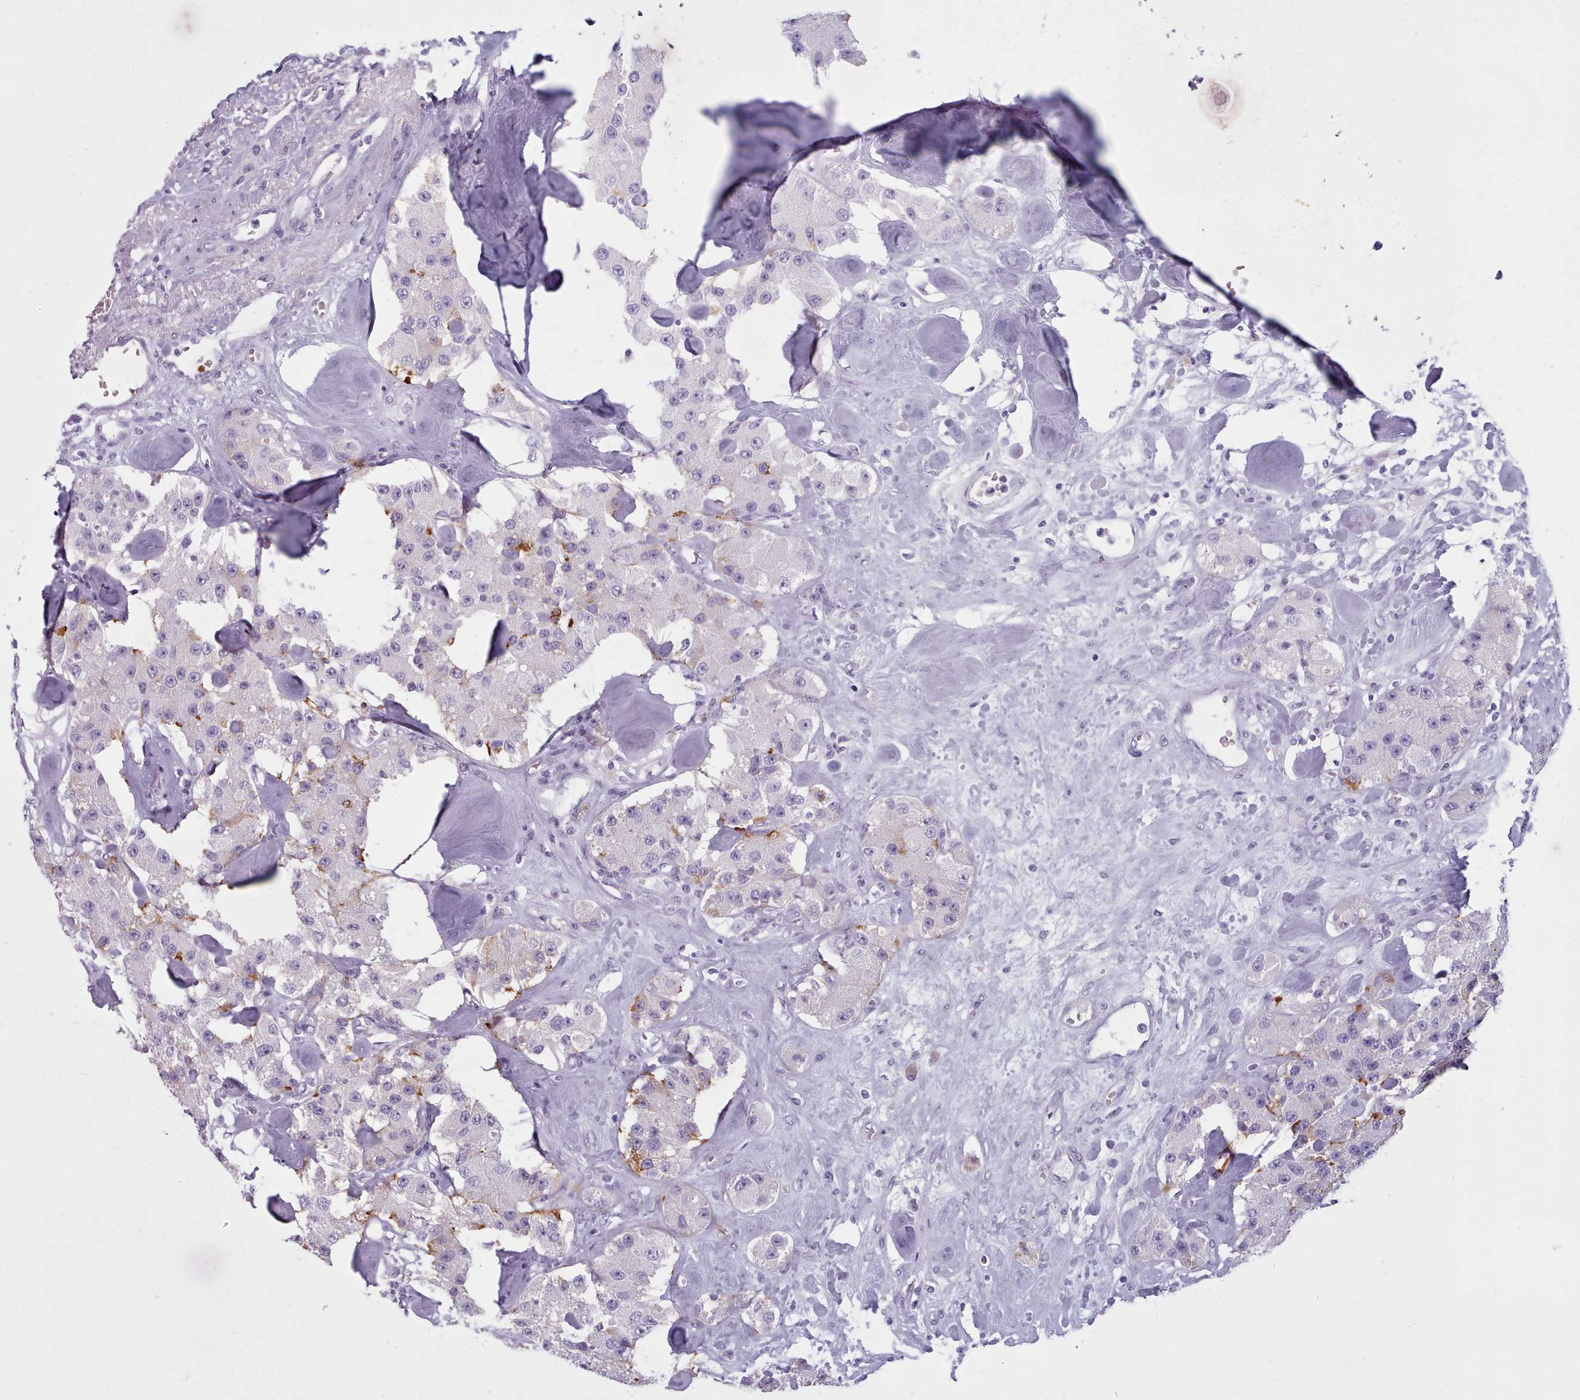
{"staining": {"intensity": "moderate", "quantity": "<25%", "location": "cytoplasmic/membranous"}, "tissue": "carcinoid", "cell_type": "Tumor cells", "image_type": "cancer", "snomed": [{"axis": "morphology", "description": "Carcinoid, malignant, NOS"}, {"axis": "topography", "description": "Pancreas"}], "caption": "A brown stain shows moderate cytoplasmic/membranous staining of a protein in human carcinoid tumor cells.", "gene": "ZNF43", "patient": {"sex": "male", "age": 41}}